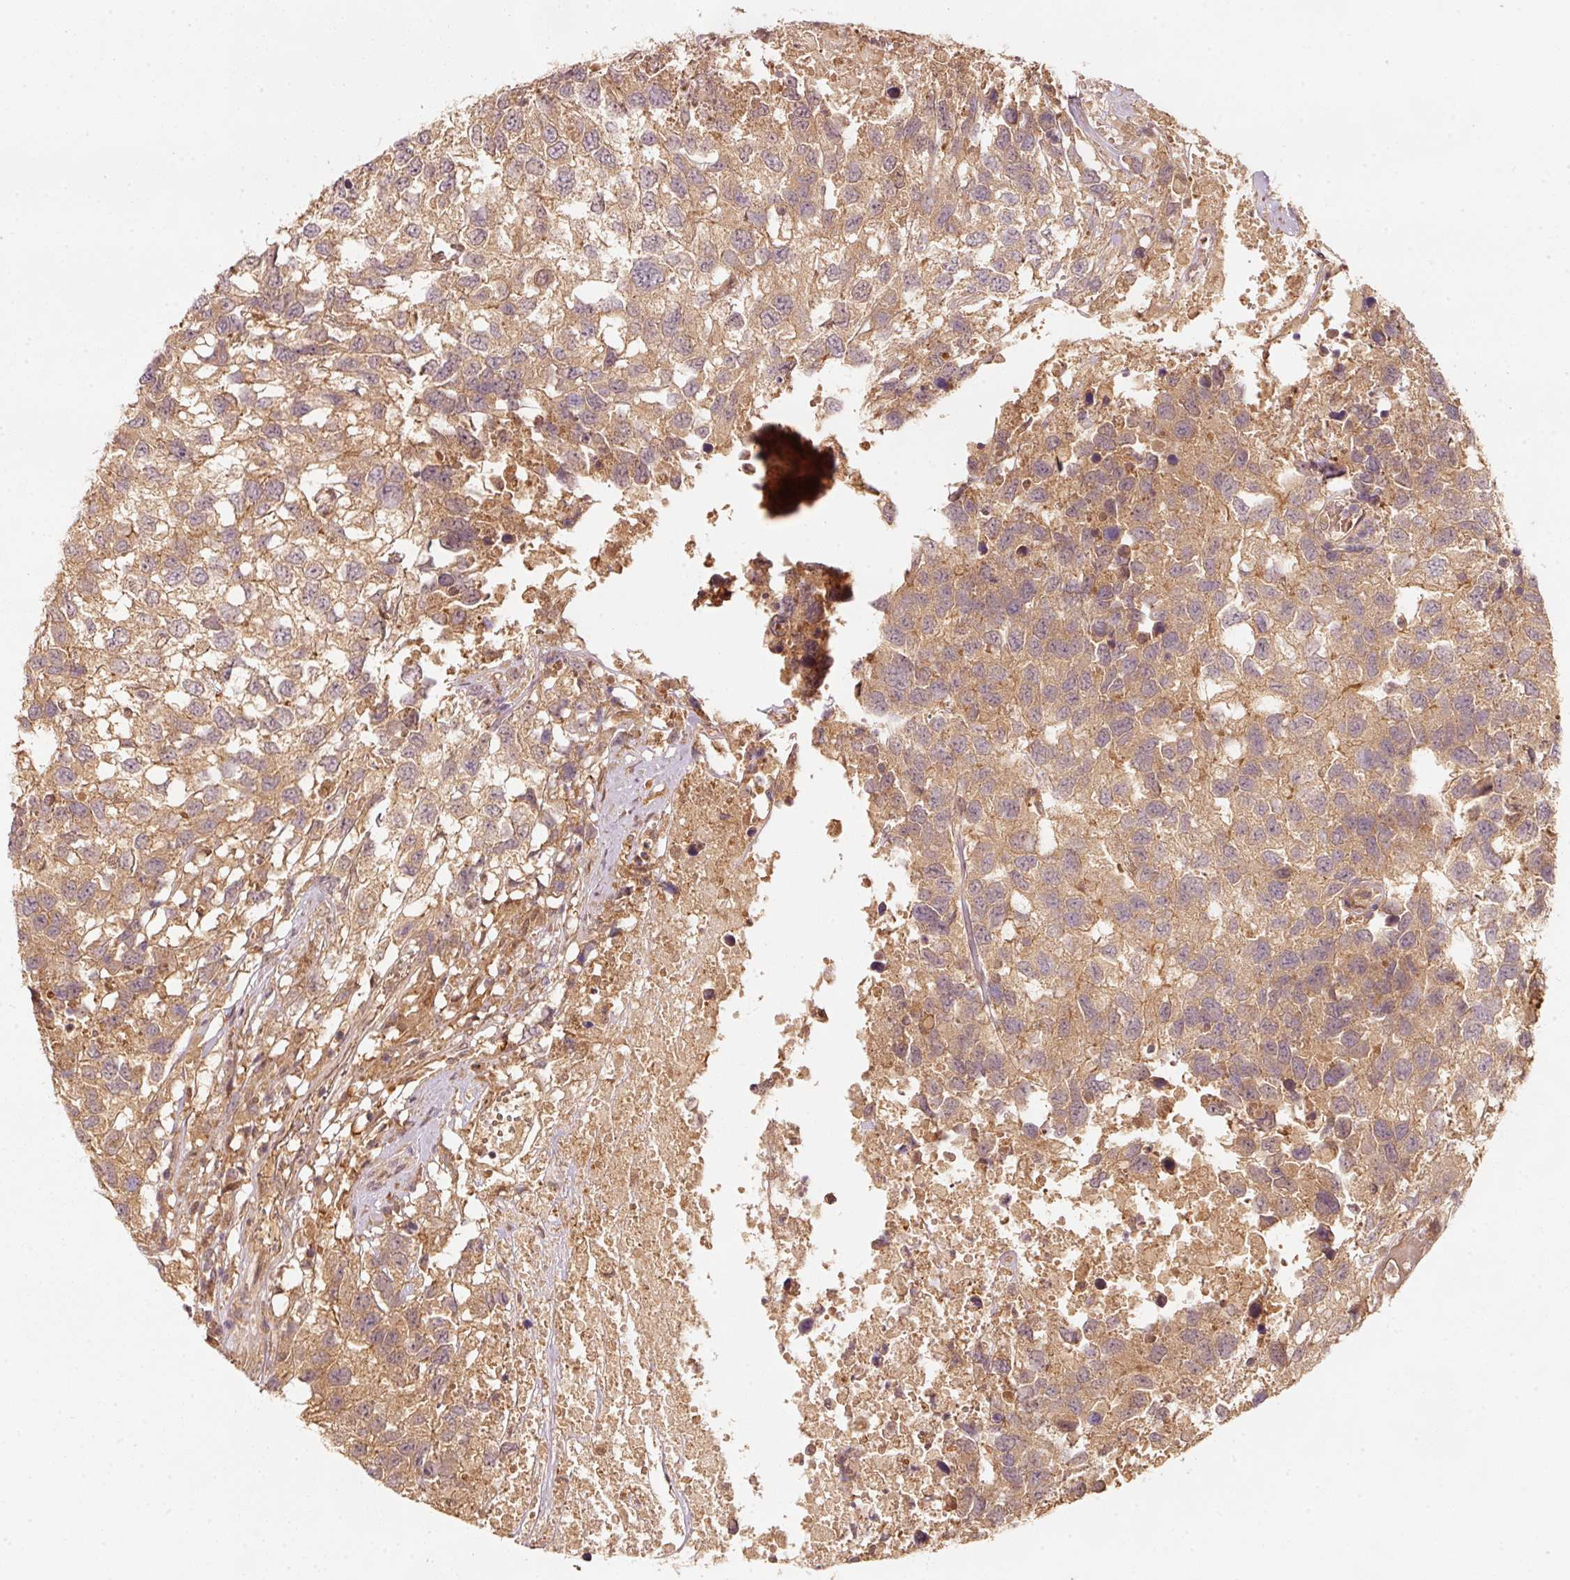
{"staining": {"intensity": "moderate", "quantity": ">75%", "location": "cytoplasmic/membranous"}, "tissue": "testis cancer", "cell_type": "Tumor cells", "image_type": "cancer", "snomed": [{"axis": "morphology", "description": "Carcinoma, Embryonal, NOS"}, {"axis": "topography", "description": "Testis"}], "caption": "High-power microscopy captured an IHC photomicrograph of testis embryonal carcinoma, revealing moderate cytoplasmic/membranous positivity in approximately >75% of tumor cells.", "gene": "RRAS2", "patient": {"sex": "male", "age": 83}}